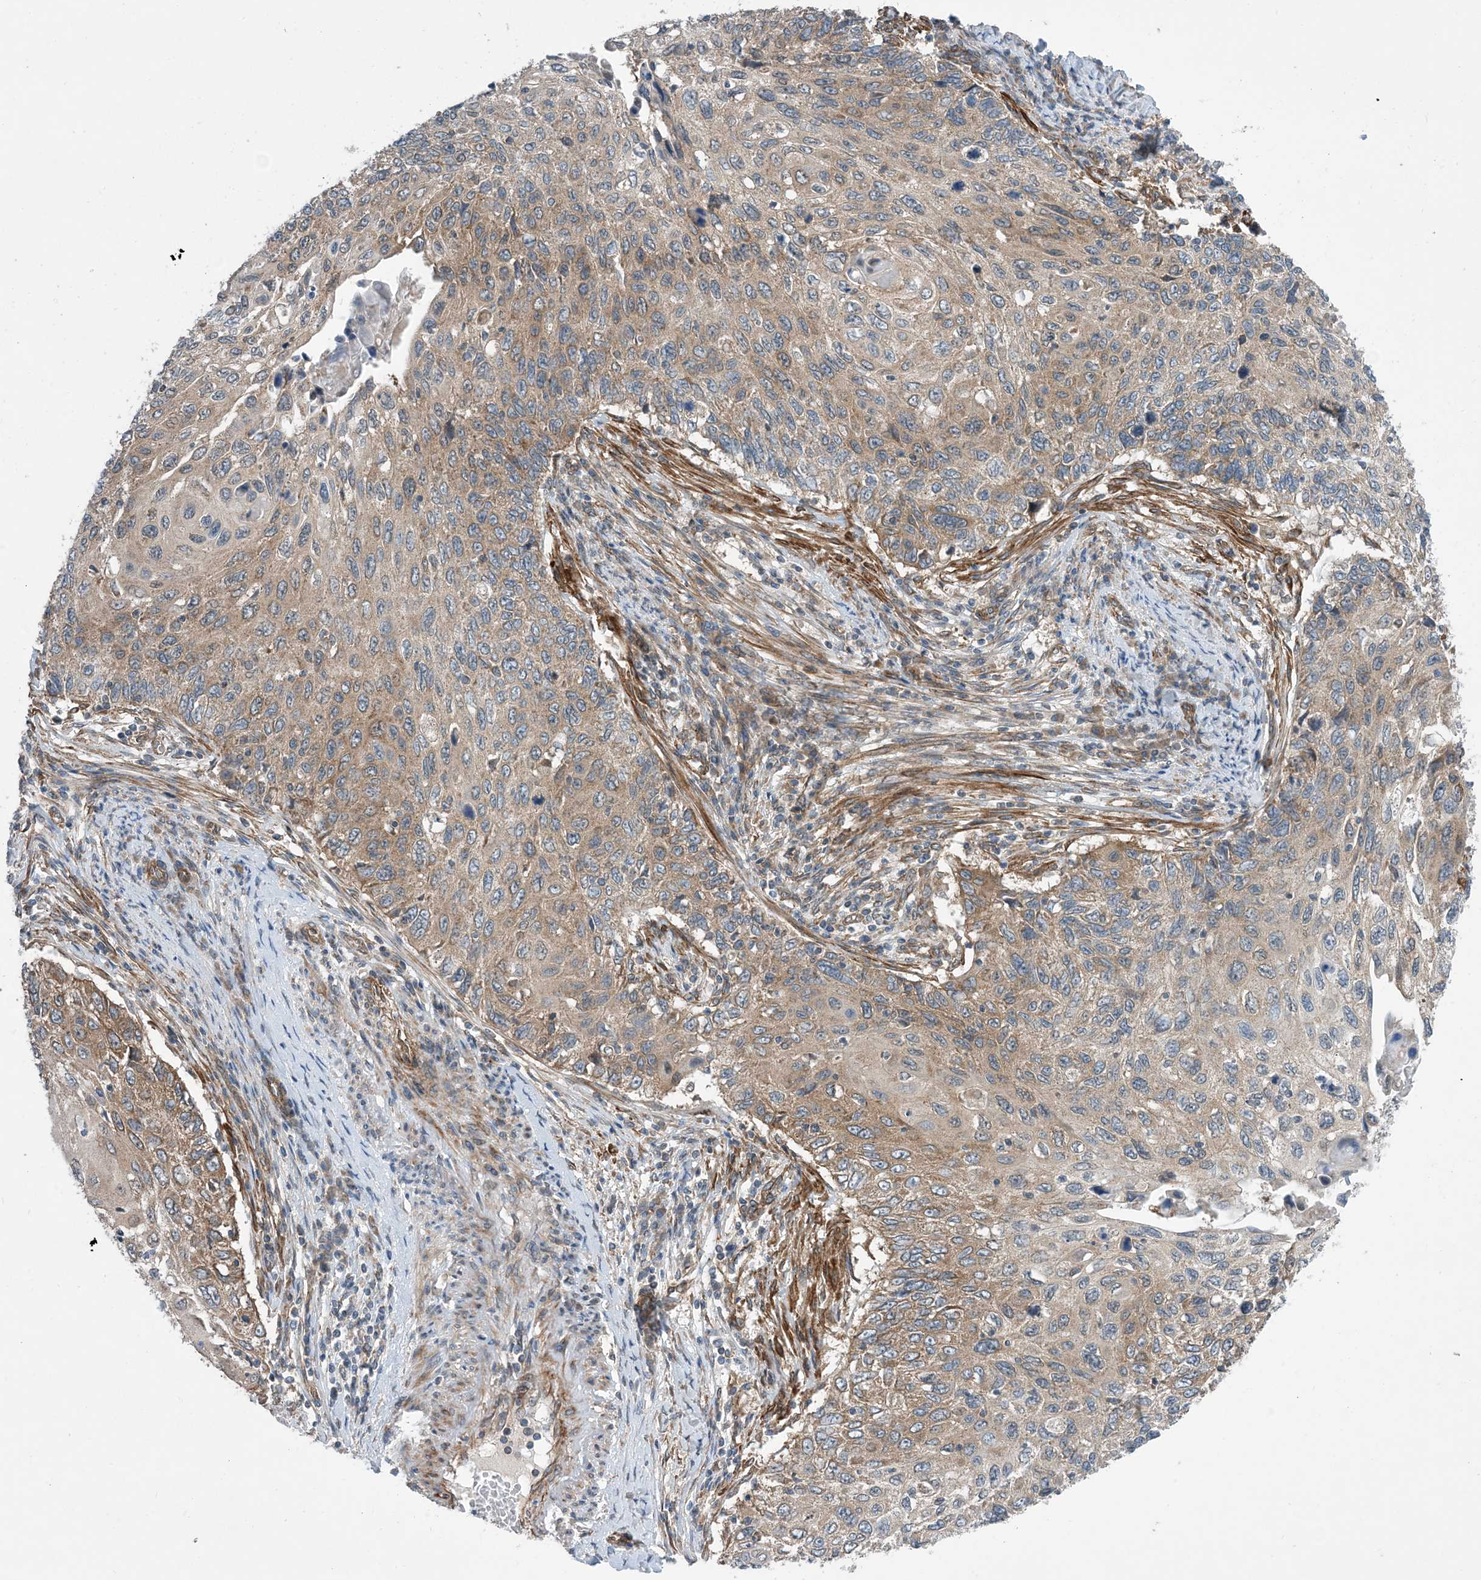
{"staining": {"intensity": "weak", "quantity": ">75%", "location": "cytoplasmic/membranous"}, "tissue": "cervical cancer", "cell_type": "Tumor cells", "image_type": "cancer", "snomed": [{"axis": "morphology", "description": "Squamous cell carcinoma, NOS"}, {"axis": "topography", "description": "Cervix"}], "caption": "This histopathology image demonstrates immunohistochemistry (IHC) staining of human squamous cell carcinoma (cervical), with low weak cytoplasmic/membranous staining in approximately >75% of tumor cells.", "gene": "EHBP1", "patient": {"sex": "female", "age": 70}}